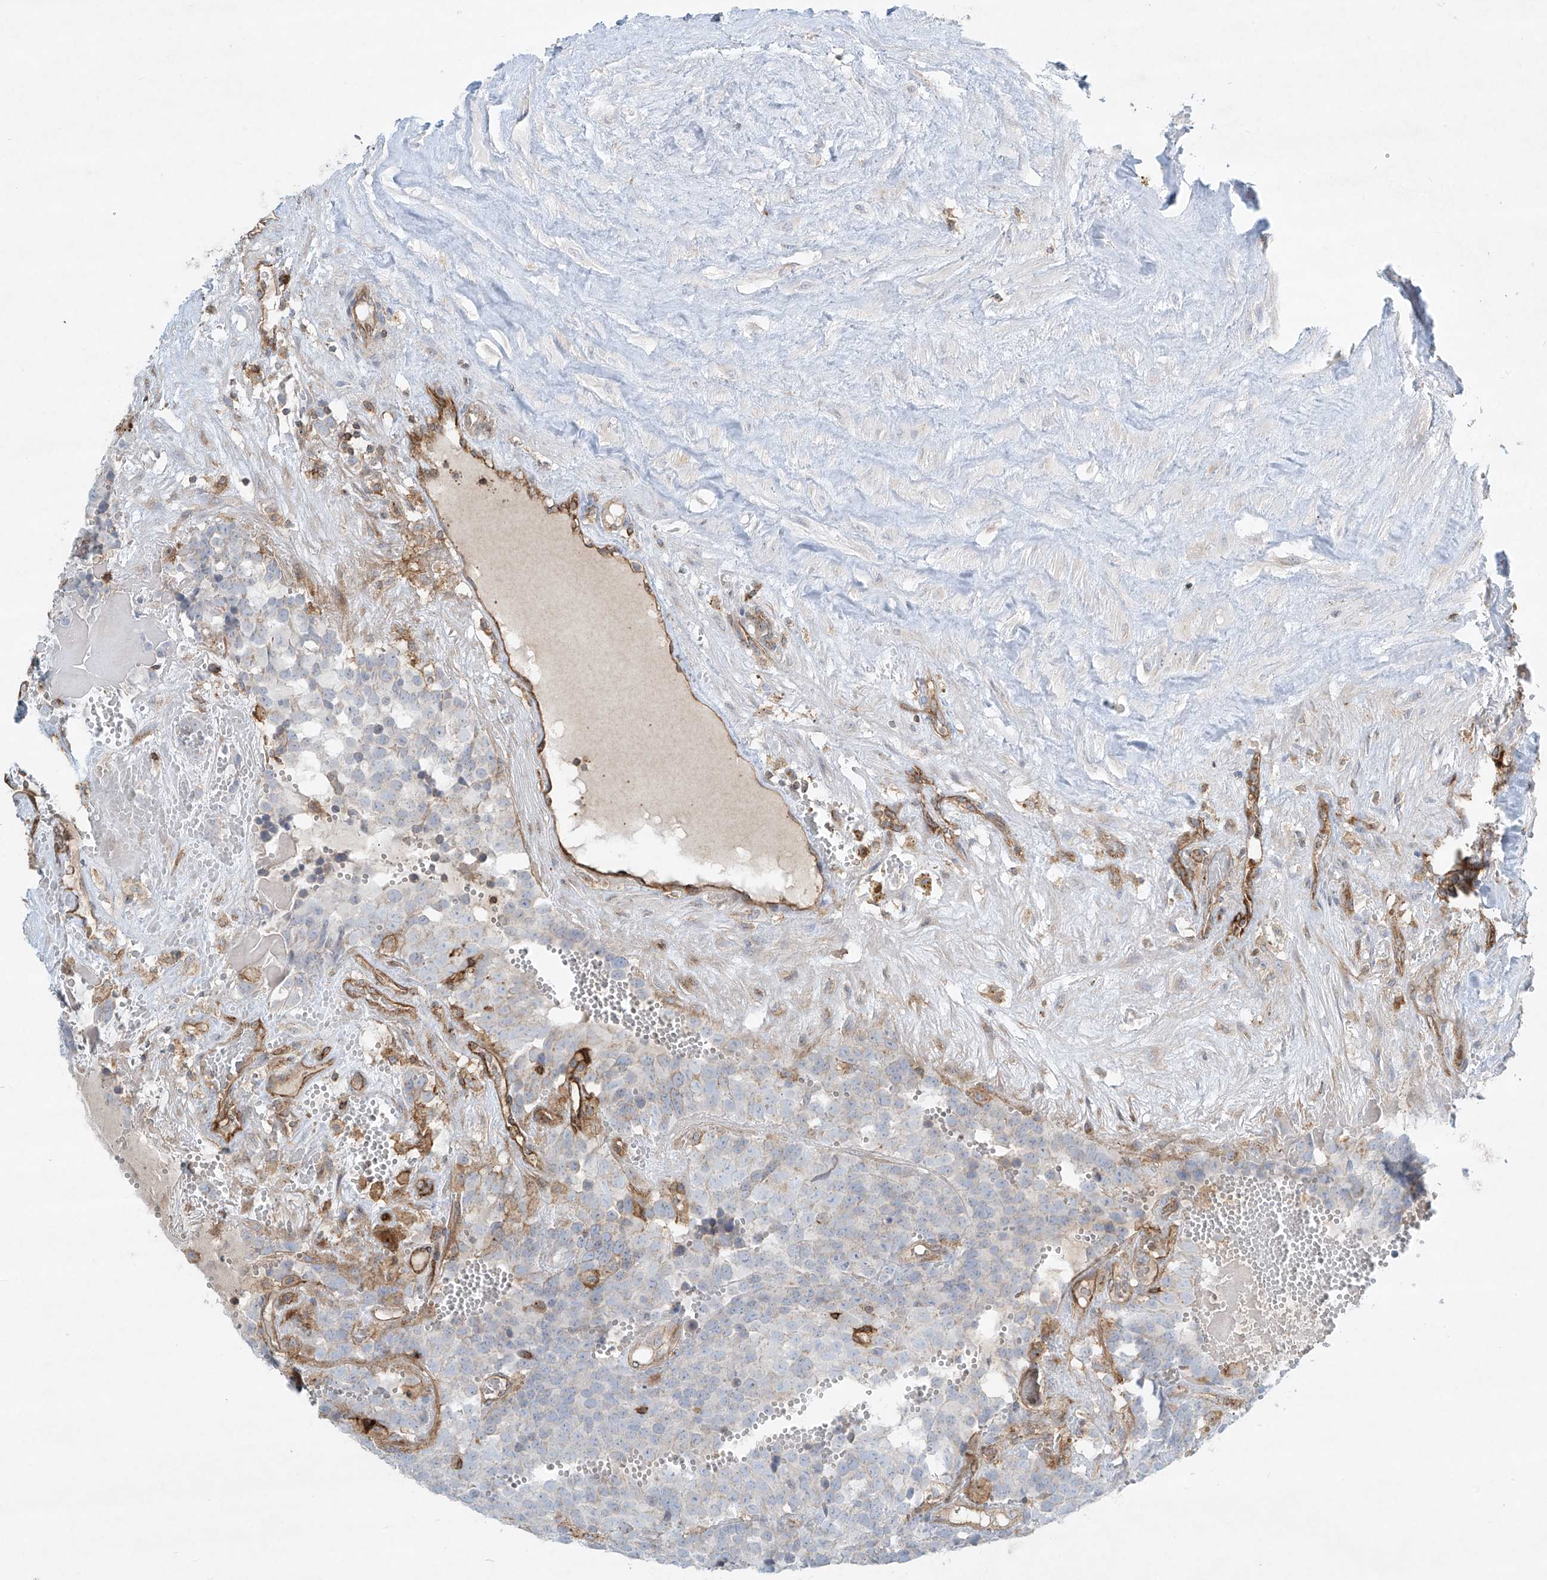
{"staining": {"intensity": "negative", "quantity": "none", "location": "none"}, "tissue": "testis cancer", "cell_type": "Tumor cells", "image_type": "cancer", "snomed": [{"axis": "morphology", "description": "Seminoma, NOS"}, {"axis": "topography", "description": "Testis"}], "caption": "Immunohistochemical staining of testis cancer shows no significant staining in tumor cells.", "gene": "HLA-E", "patient": {"sex": "male", "age": 71}}